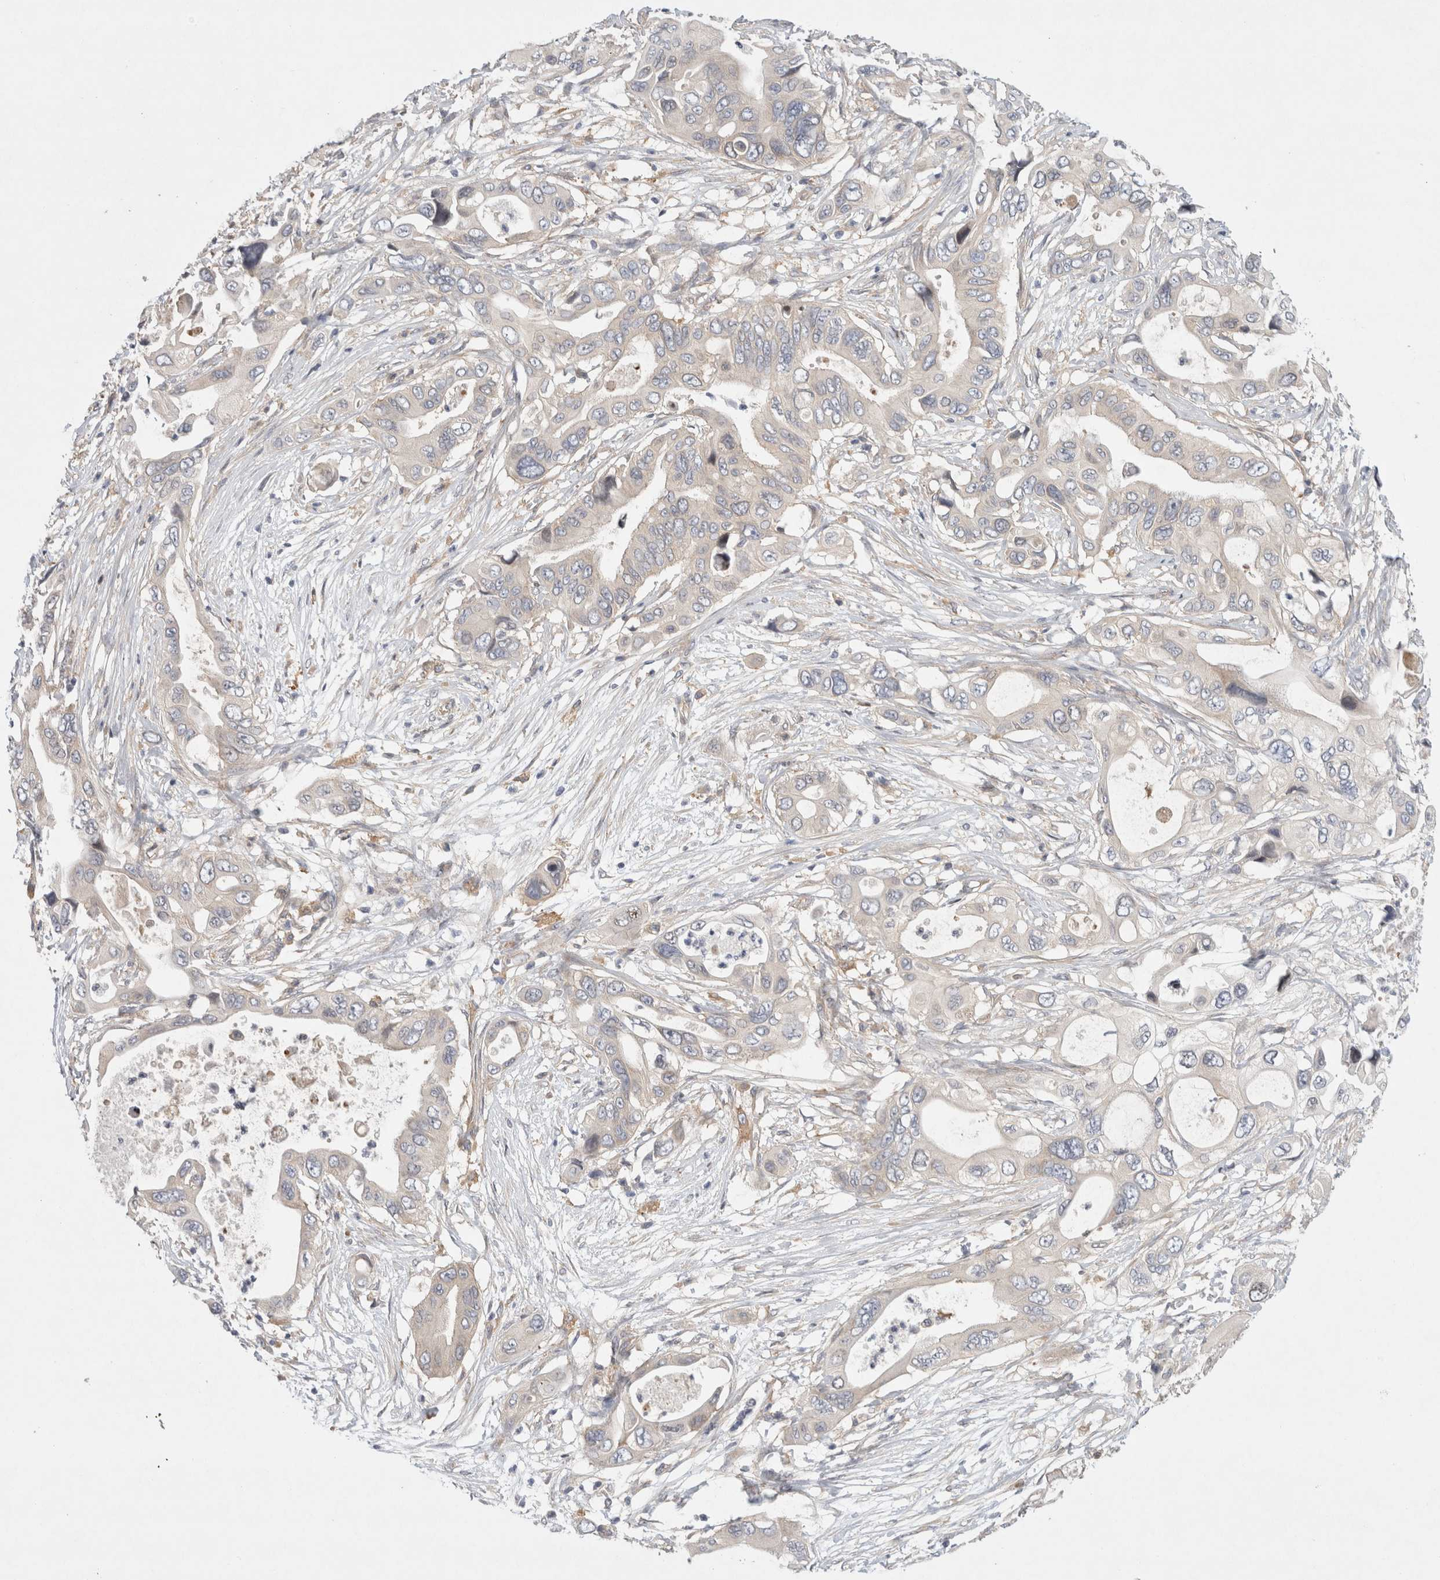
{"staining": {"intensity": "negative", "quantity": "none", "location": "none"}, "tissue": "pancreatic cancer", "cell_type": "Tumor cells", "image_type": "cancer", "snomed": [{"axis": "morphology", "description": "Adenocarcinoma, NOS"}, {"axis": "topography", "description": "Pancreas"}], "caption": "This is a image of immunohistochemistry staining of pancreatic cancer, which shows no staining in tumor cells.", "gene": "CDCA7L", "patient": {"sex": "male", "age": 66}}